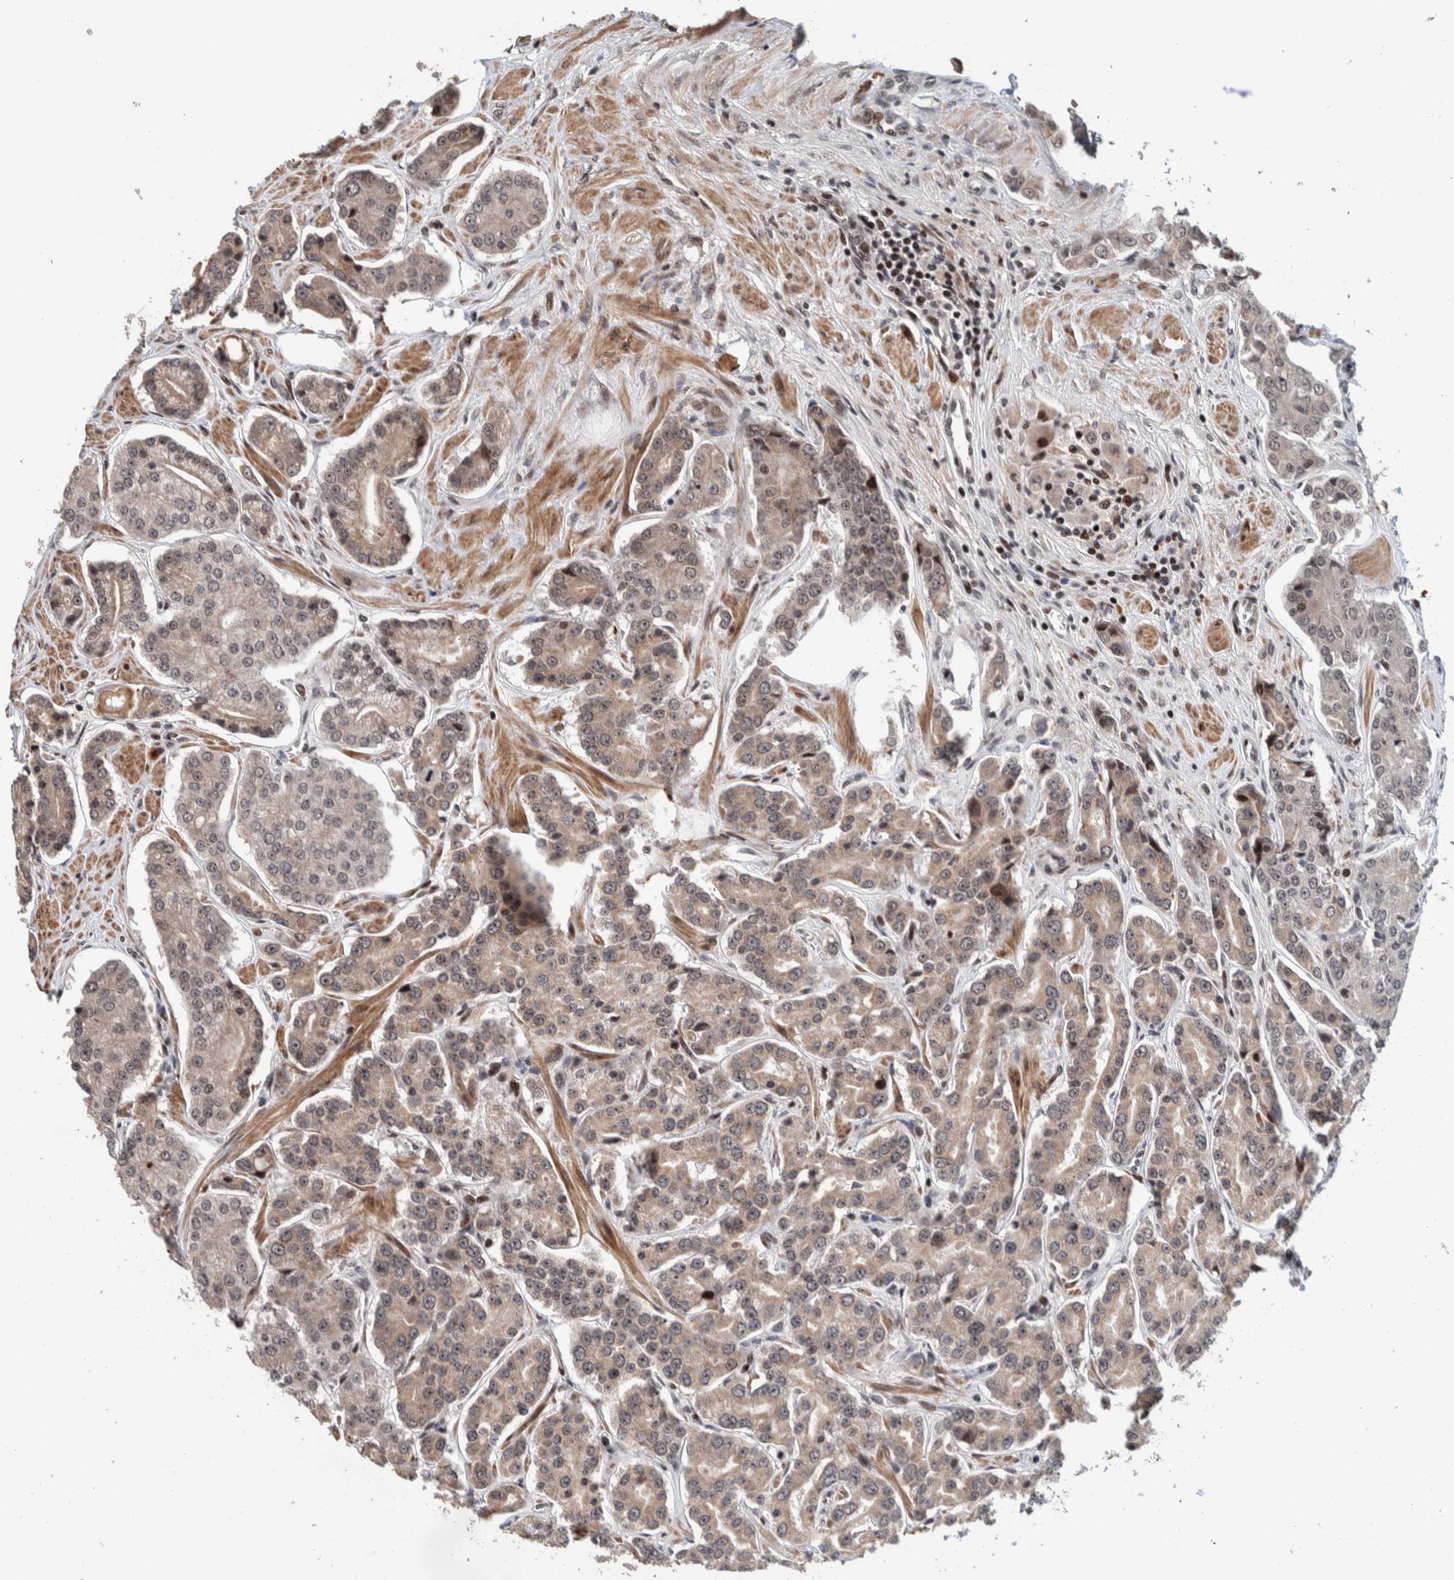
{"staining": {"intensity": "weak", "quantity": "25%-75%", "location": "cytoplasmic/membranous"}, "tissue": "prostate cancer", "cell_type": "Tumor cells", "image_type": "cancer", "snomed": [{"axis": "morphology", "description": "Adenocarcinoma, High grade"}, {"axis": "topography", "description": "Prostate"}], "caption": "Human prostate cancer stained with a protein marker demonstrates weak staining in tumor cells.", "gene": "CHD4", "patient": {"sex": "male", "age": 71}}